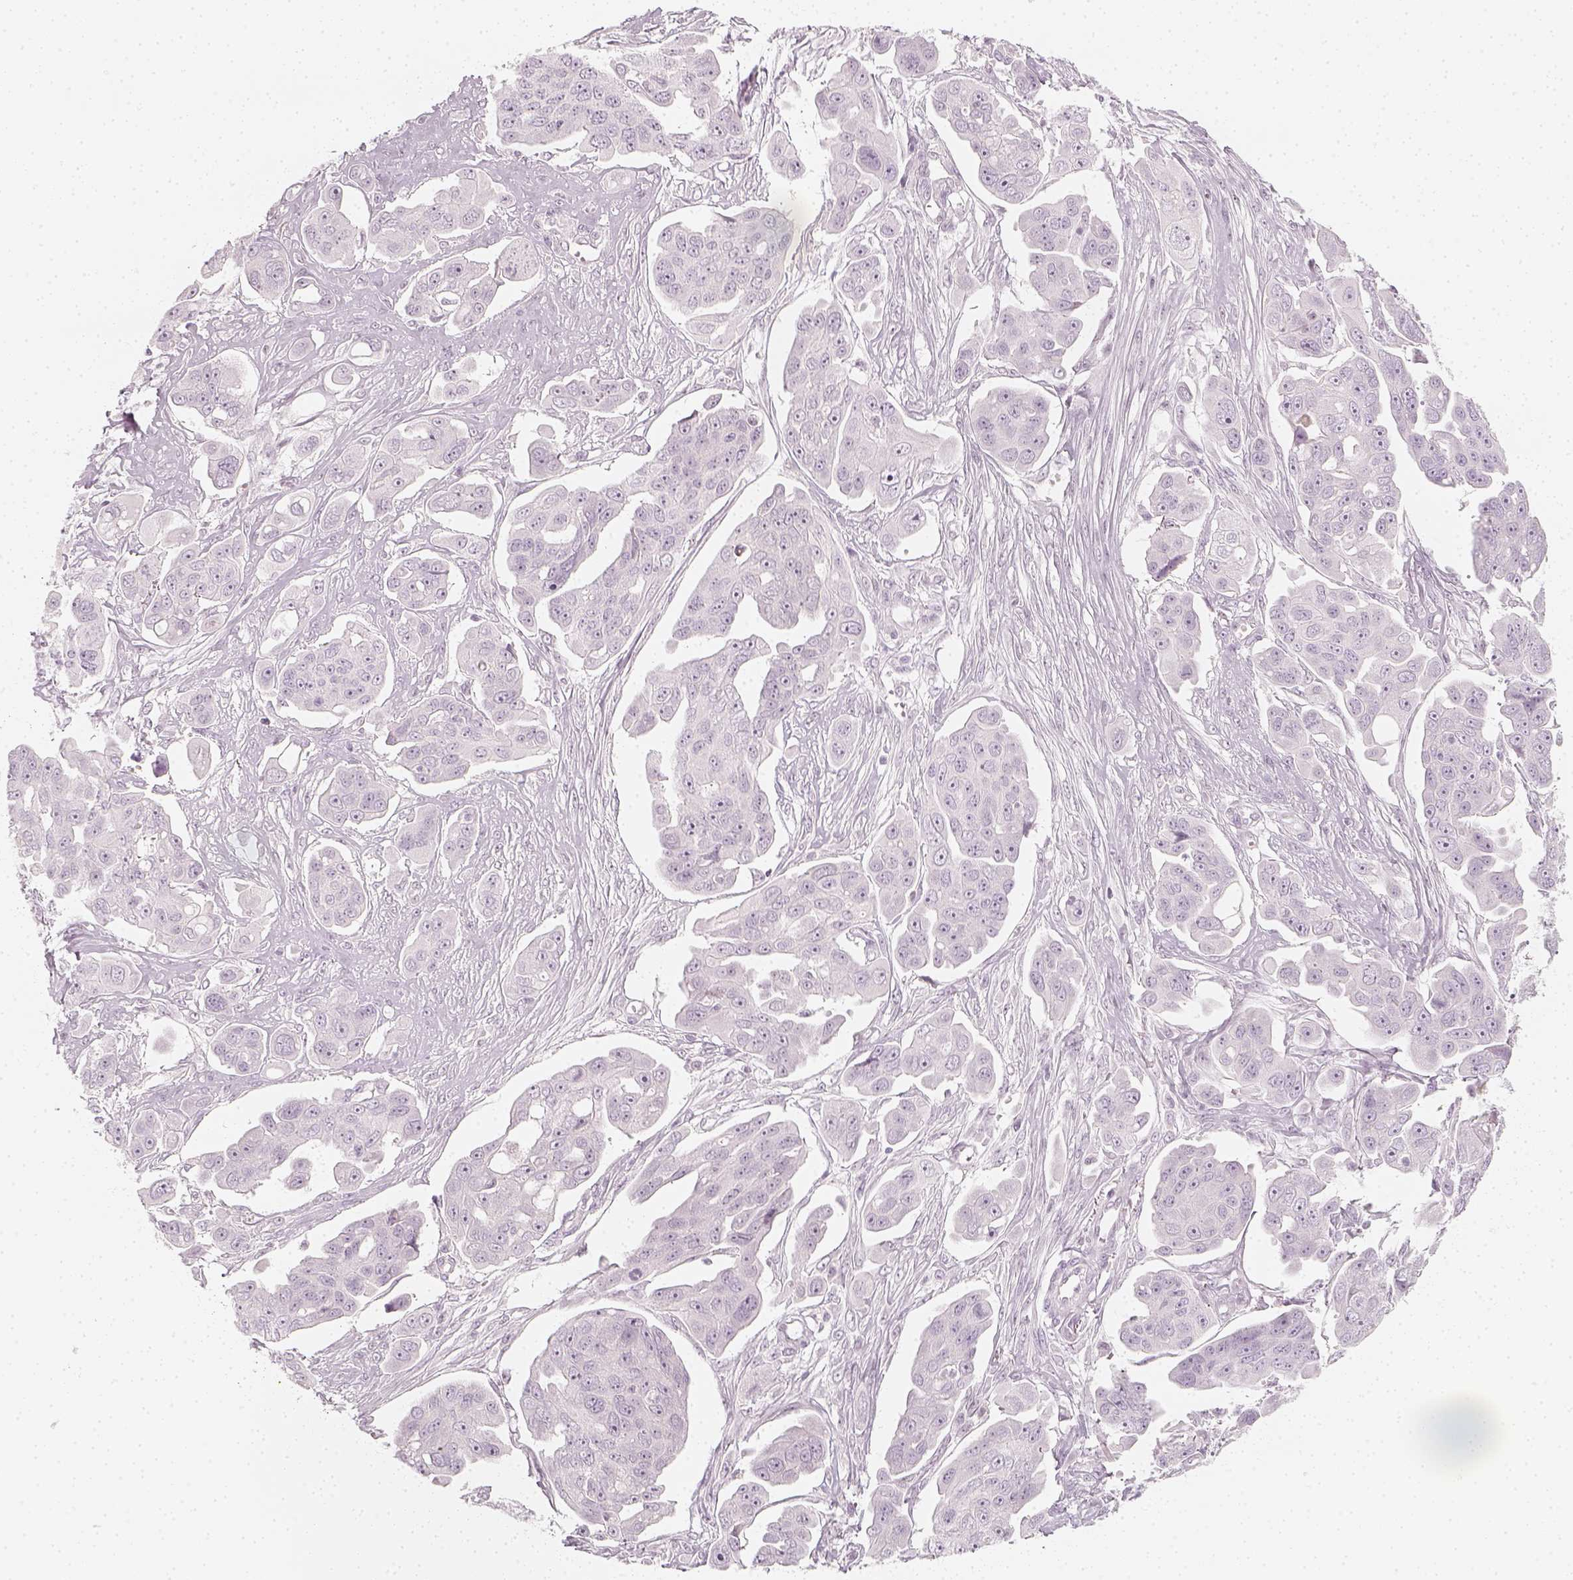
{"staining": {"intensity": "negative", "quantity": "none", "location": "none"}, "tissue": "ovarian cancer", "cell_type": "Tumor cells", "image_type": "cancer", "snomed": [{"axis": "morphology", "description": "Carcinoma, endometroid"}, {"axis": "topography", "description": "Ovary"}], "caption": "IHC image of human ovarian cancer (endometroid carcinoma) stained for a protein (brown), which demonstrates no expression in tumor cells.", "gene": "KRTAP2-1", "patient": {"sex": "female", "age": 70}}